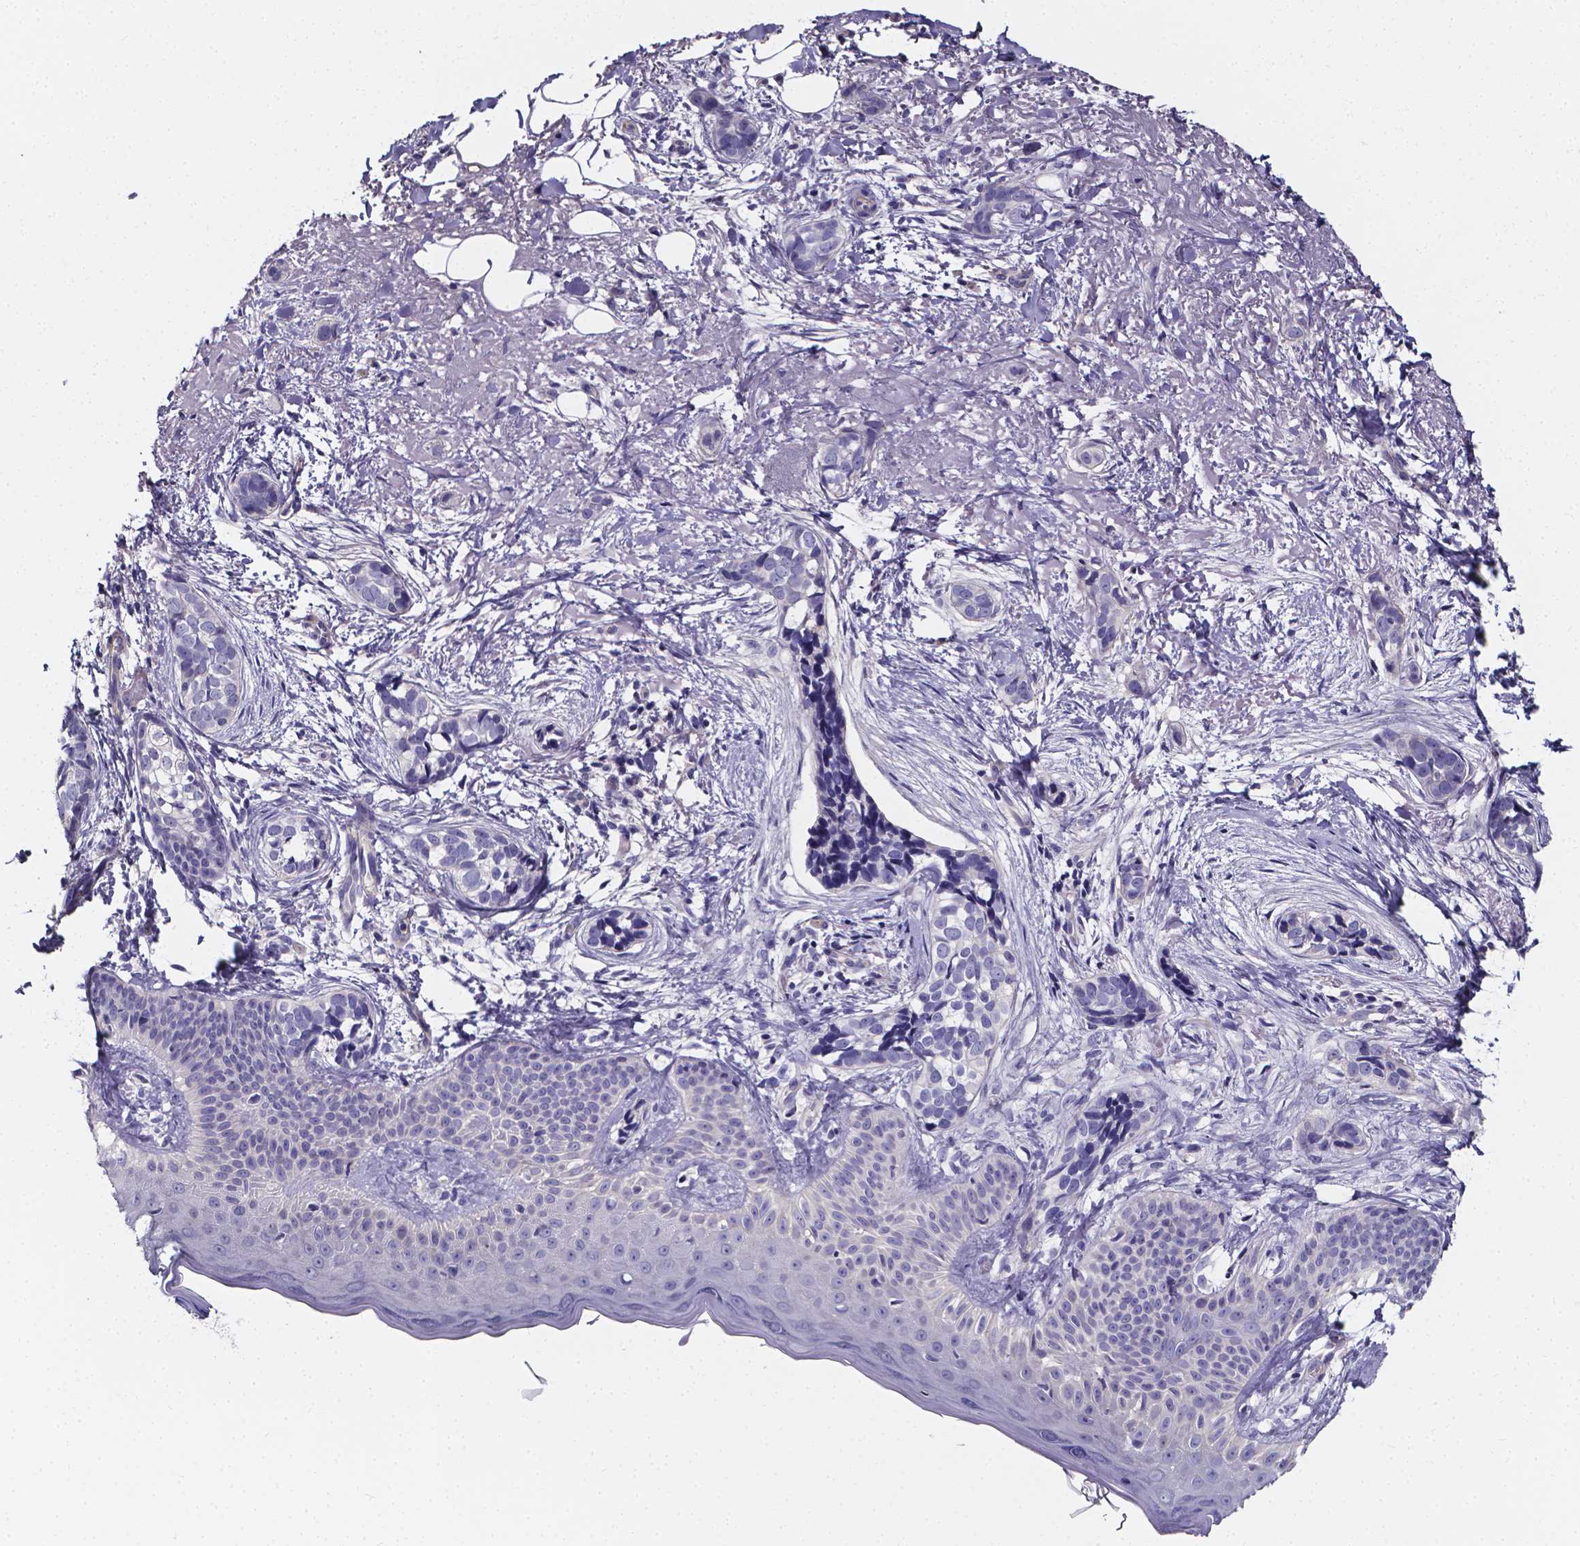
{"staining": {"intensity": "negative", "quantity": "none", "location": "none"}, "tissue": "skin cancer", "cell_type": "Tumor cells", "image_type": "cancer", "snomed": [{"axis": "morphology", "description": "Basal cell carcinoma"}, {"axis": "topography", "description": "Skin"}], "caption": "This is a histopathology image of immunohistochemistry staining of skin cancer (basal cell carcinoma), which shows no expression in tumor cells. Nuclei are stained in blue.", "gene": "CACNG8", "patient": {"sex": "male", "age": 87}}